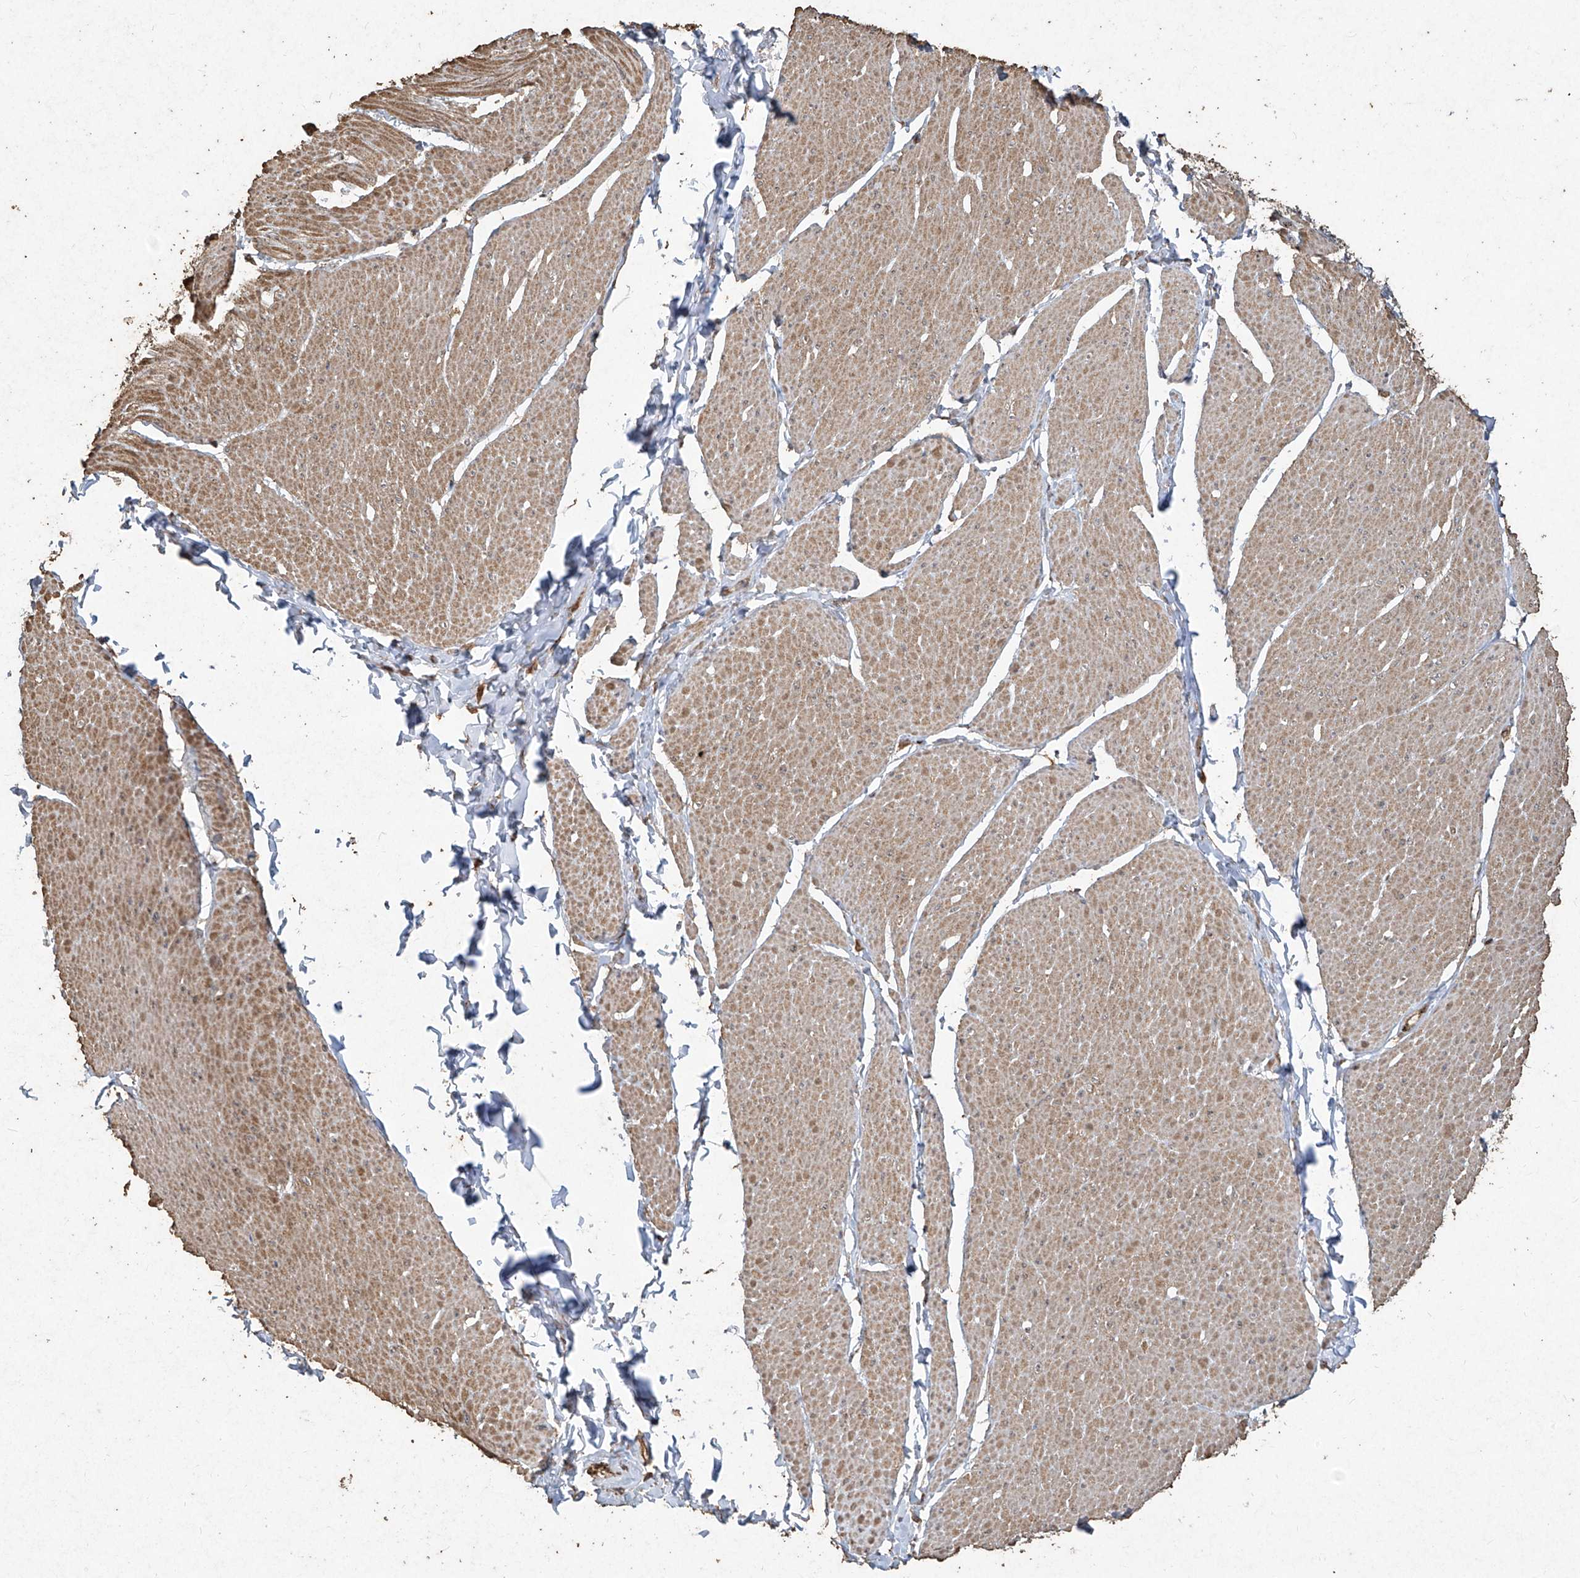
{"staining": {"intensity": "moderate", "quantity": ">75%", "location": "cytoplasmic/membranous"}, "tissue": "smooth muscle", "cell_type": "Smooth muscle cells", "image_type": "normal", "snomed": [{"axis": "morphology", "description": "Urothelial carcinoma, High grade"}, {"axis": "topography", "description": "Urinary bladder"}], "caption": "Approximately >75% of smooth muscle cells in normal smooth muscle reveal moderate cytoplasmic/membranous protein staining as visualized by brown immunohistochemical staining.", "gene": "ERBB3", "patient": {"sex": "male", "age": 46}}